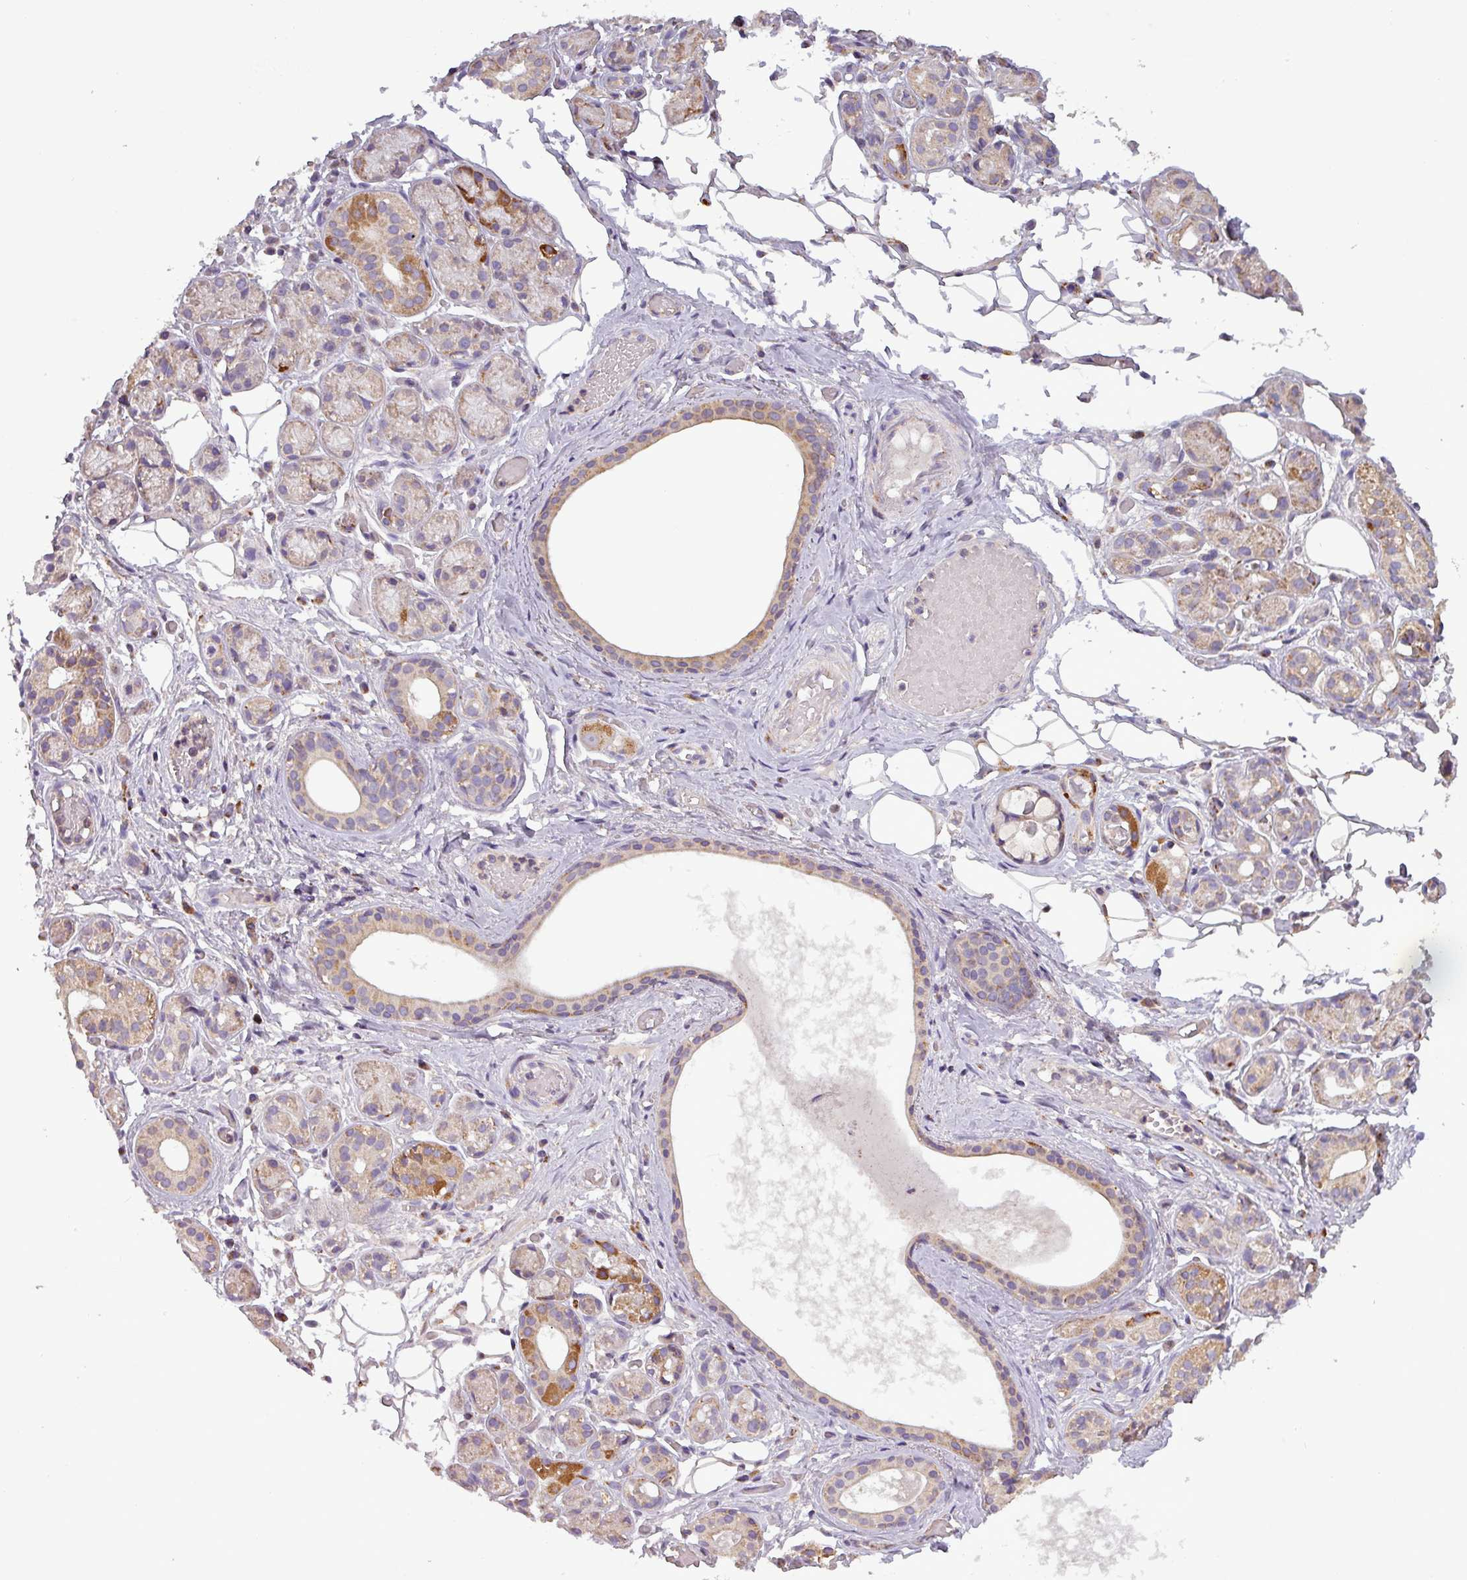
{"staining": {"intensity": "moderate", "quantity": "25%-75%", "location": "cytoplasmic/membranous"}, "tissue": "salivary gland", "cell_type": "Glandular cells", "image_type": "normal", "snomed": [{"axis": "morphology", "description": "Normal tissue, NOS"}, {"axis": "topography", "description": "Salivary gland"}], "caption": "Immunohistochemistry histopathology image of benign salivary gland stained for a protein (brown), which shows medium levels of moderate cytoplasmic/membranous expression in about 25%-75% of glandular cells.", "gene": "PNMA6A", "patient": {"sex": "male", "age": 82}}